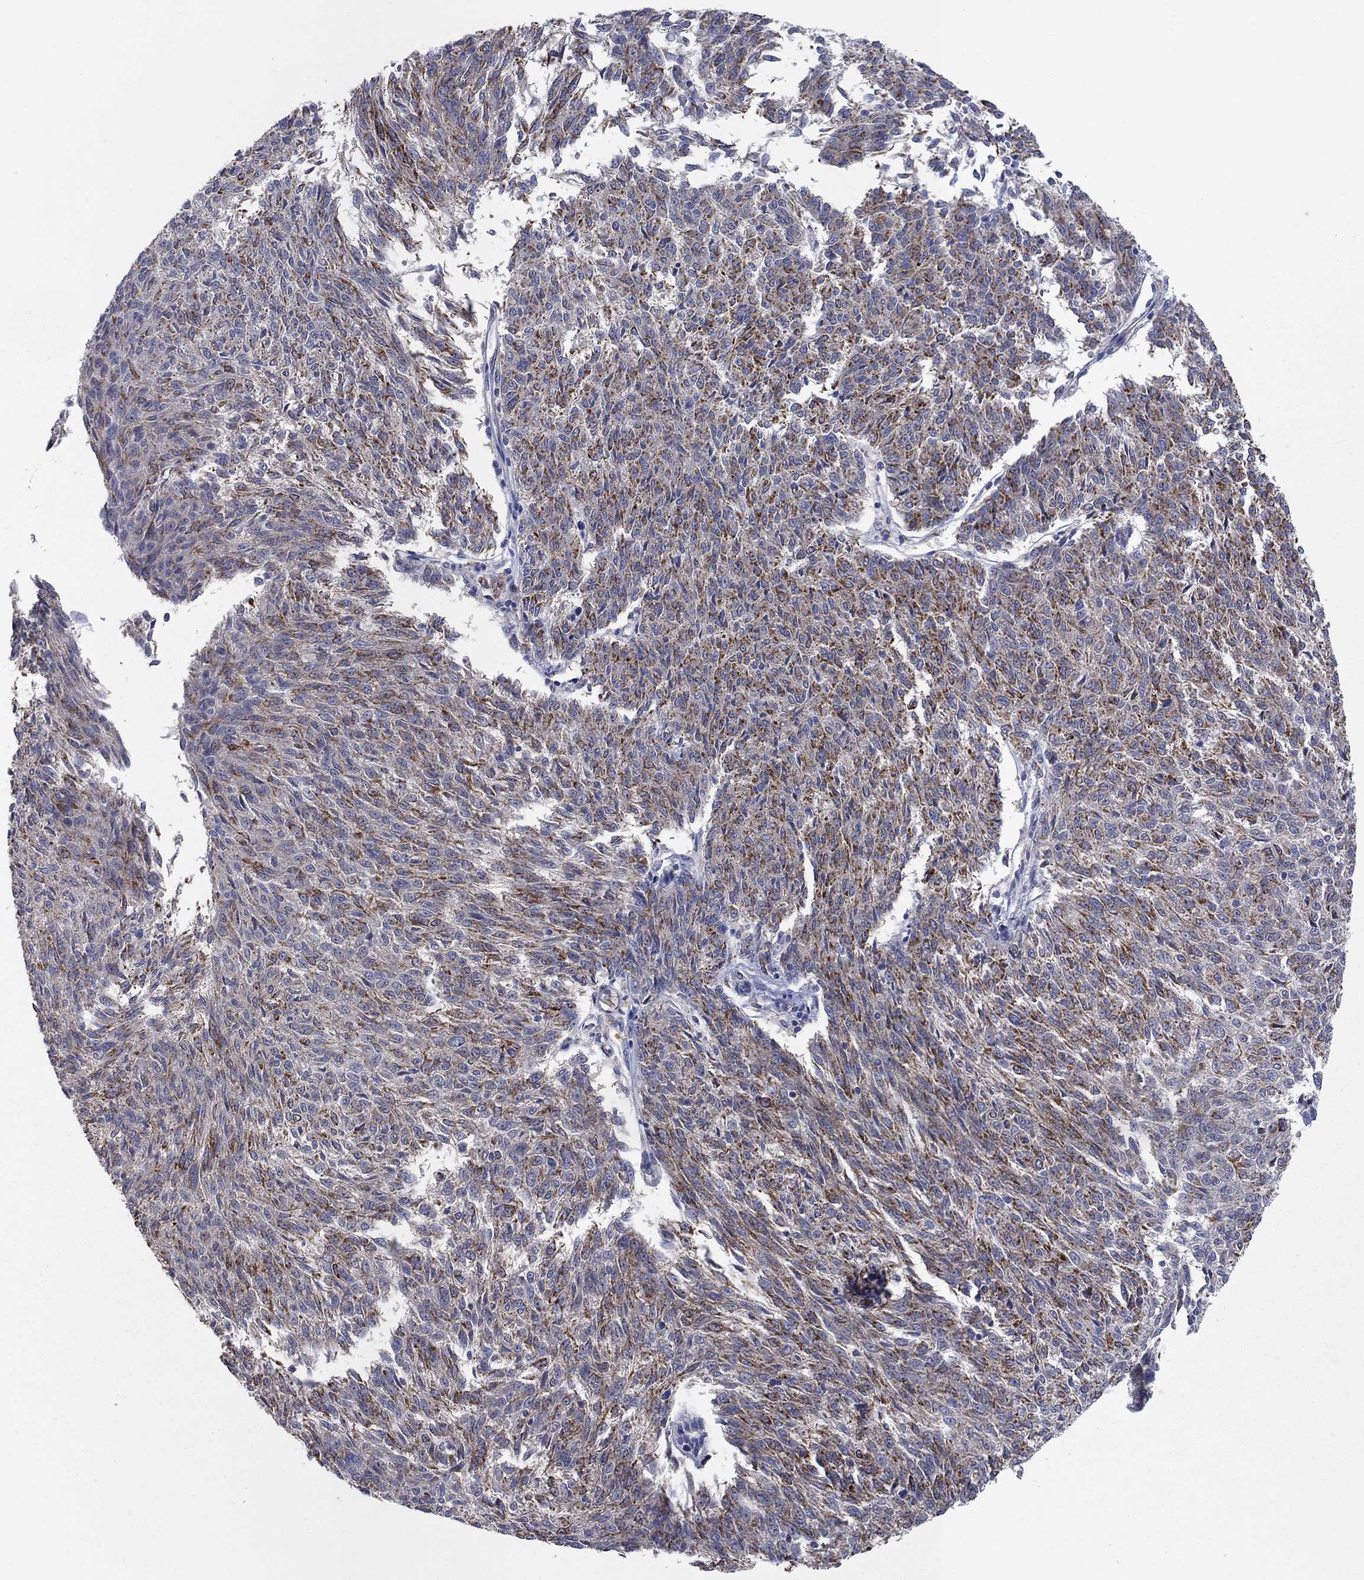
{"staining": {"intensity": "strong", "quantity": "25%-75%", "location": "cytoplasmic/membranous"}, "tissue": "melanoma", "cell_type": "Tumor cells", "image_type": "cancer", "snomed": [{"axis": "morphology", "description": "Malignant melanoma, NOS"}, {"axis": "topography", "description": "Skin"}], "caption": "Immunohistochemistry (DAB (3,3'-diaminobenzidine)) staining of melanoma exhibits strong cytoplasmic/membranous protein staining in approximately 25%-75% of tumor cells. (brown staining indicates protein expression, while blue staining denotes nuclei).", "gene": "PNPLA2", "patient": {"sex": "female", "age": 72}}